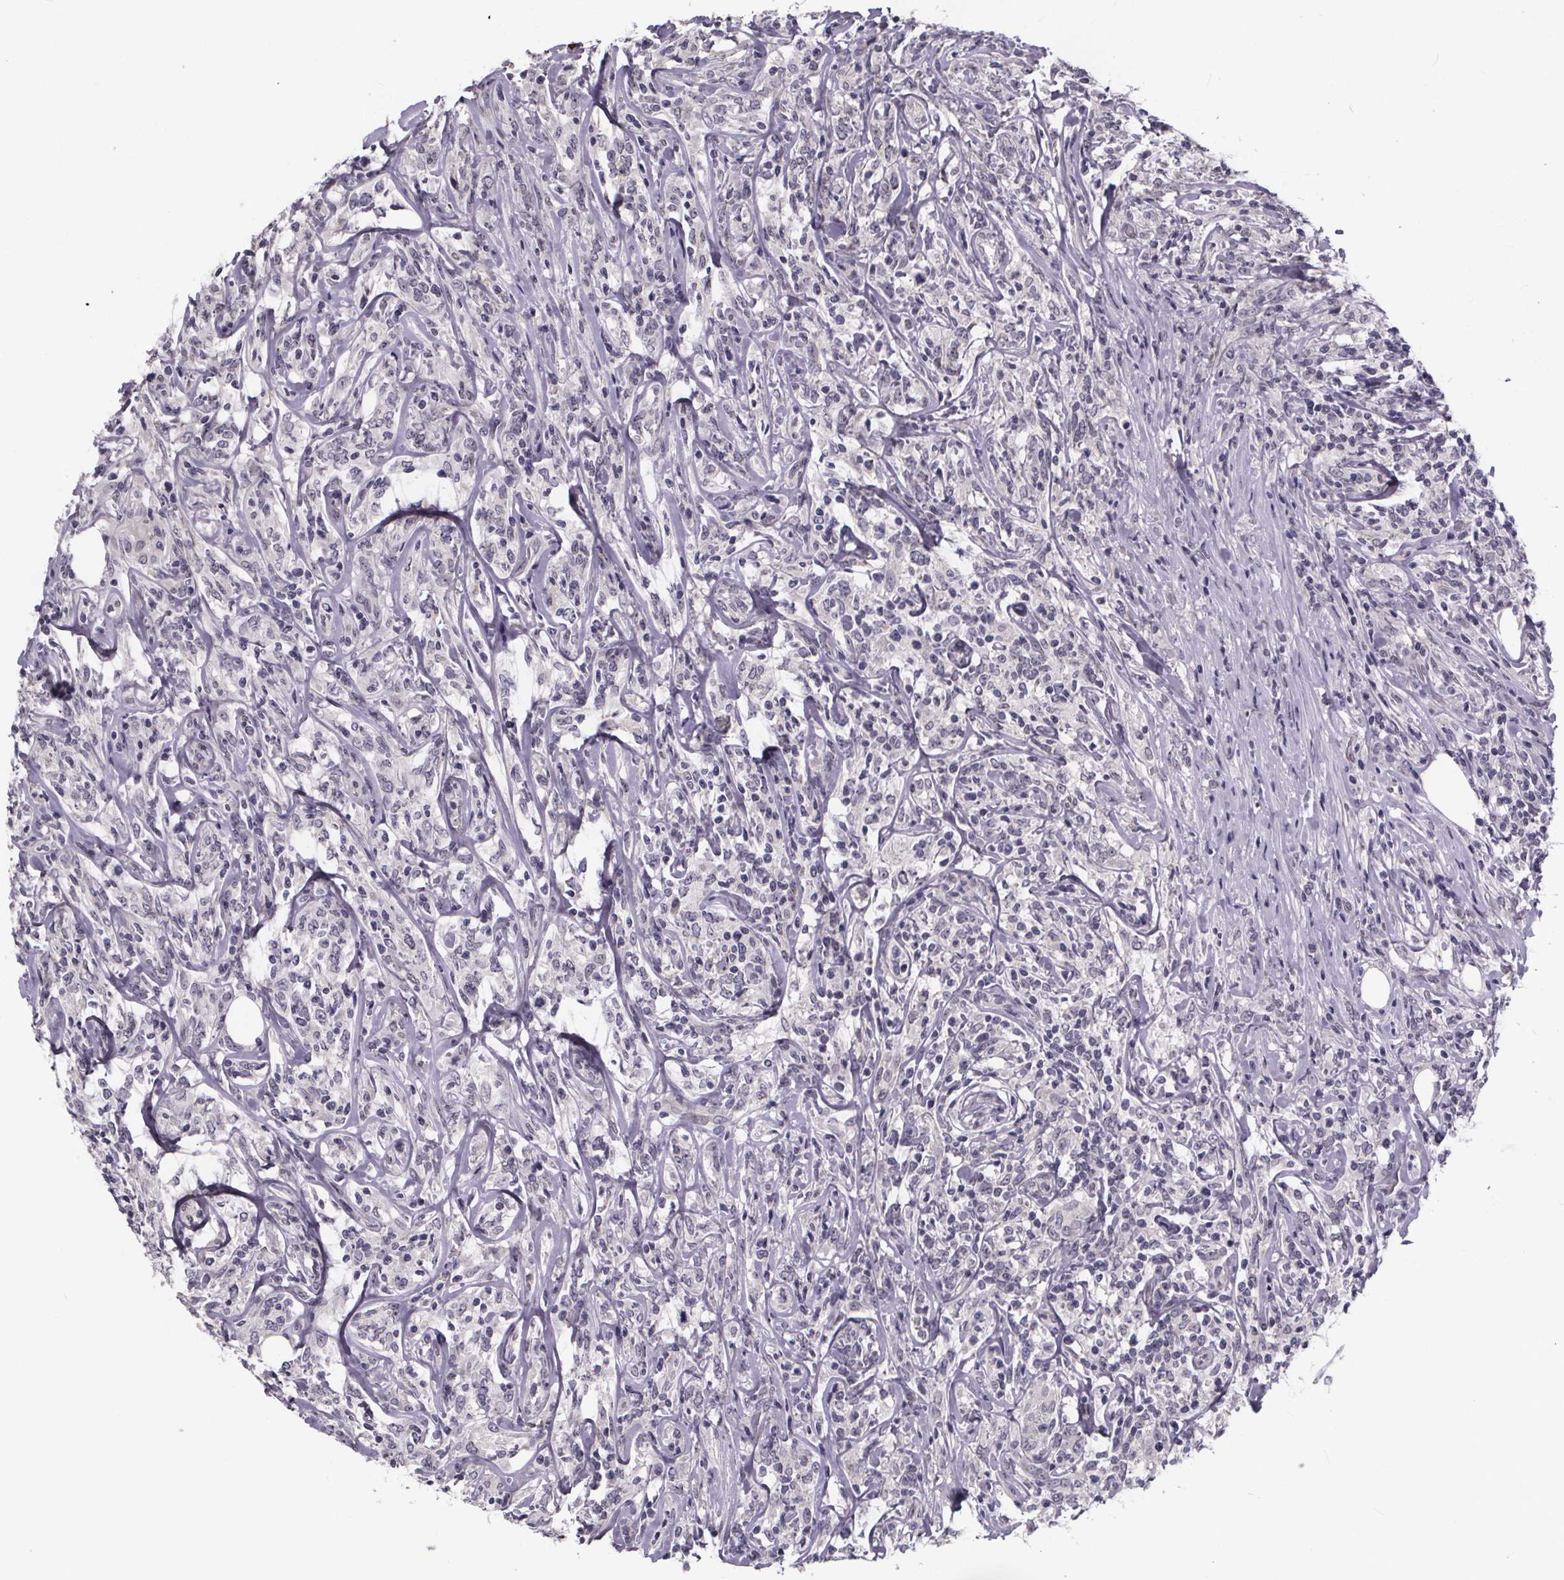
{"staining": {"intensity": "negative", "quantity": "none", "location": "none"}, "tissue": "lymphoma", "cell_type": "Tumor cells", "image_type": "cancer", "snomed": [{"axis": "morphology", "description": "Malignant lymphoma, non-Hodgkin's type, High grade"}, {"axis": "topography", "description": "Lymph node"}], "caption": "Tumor cells are negative for brown protein staining in lymphoma. The staining was performed using DAB to visualize the protein expression in brown, while the nuclei were stained in blue with hematoxylin (Magnification: 20x).", "gene": "FAM181B", "patient": {"sex": "female", "age": 84}}